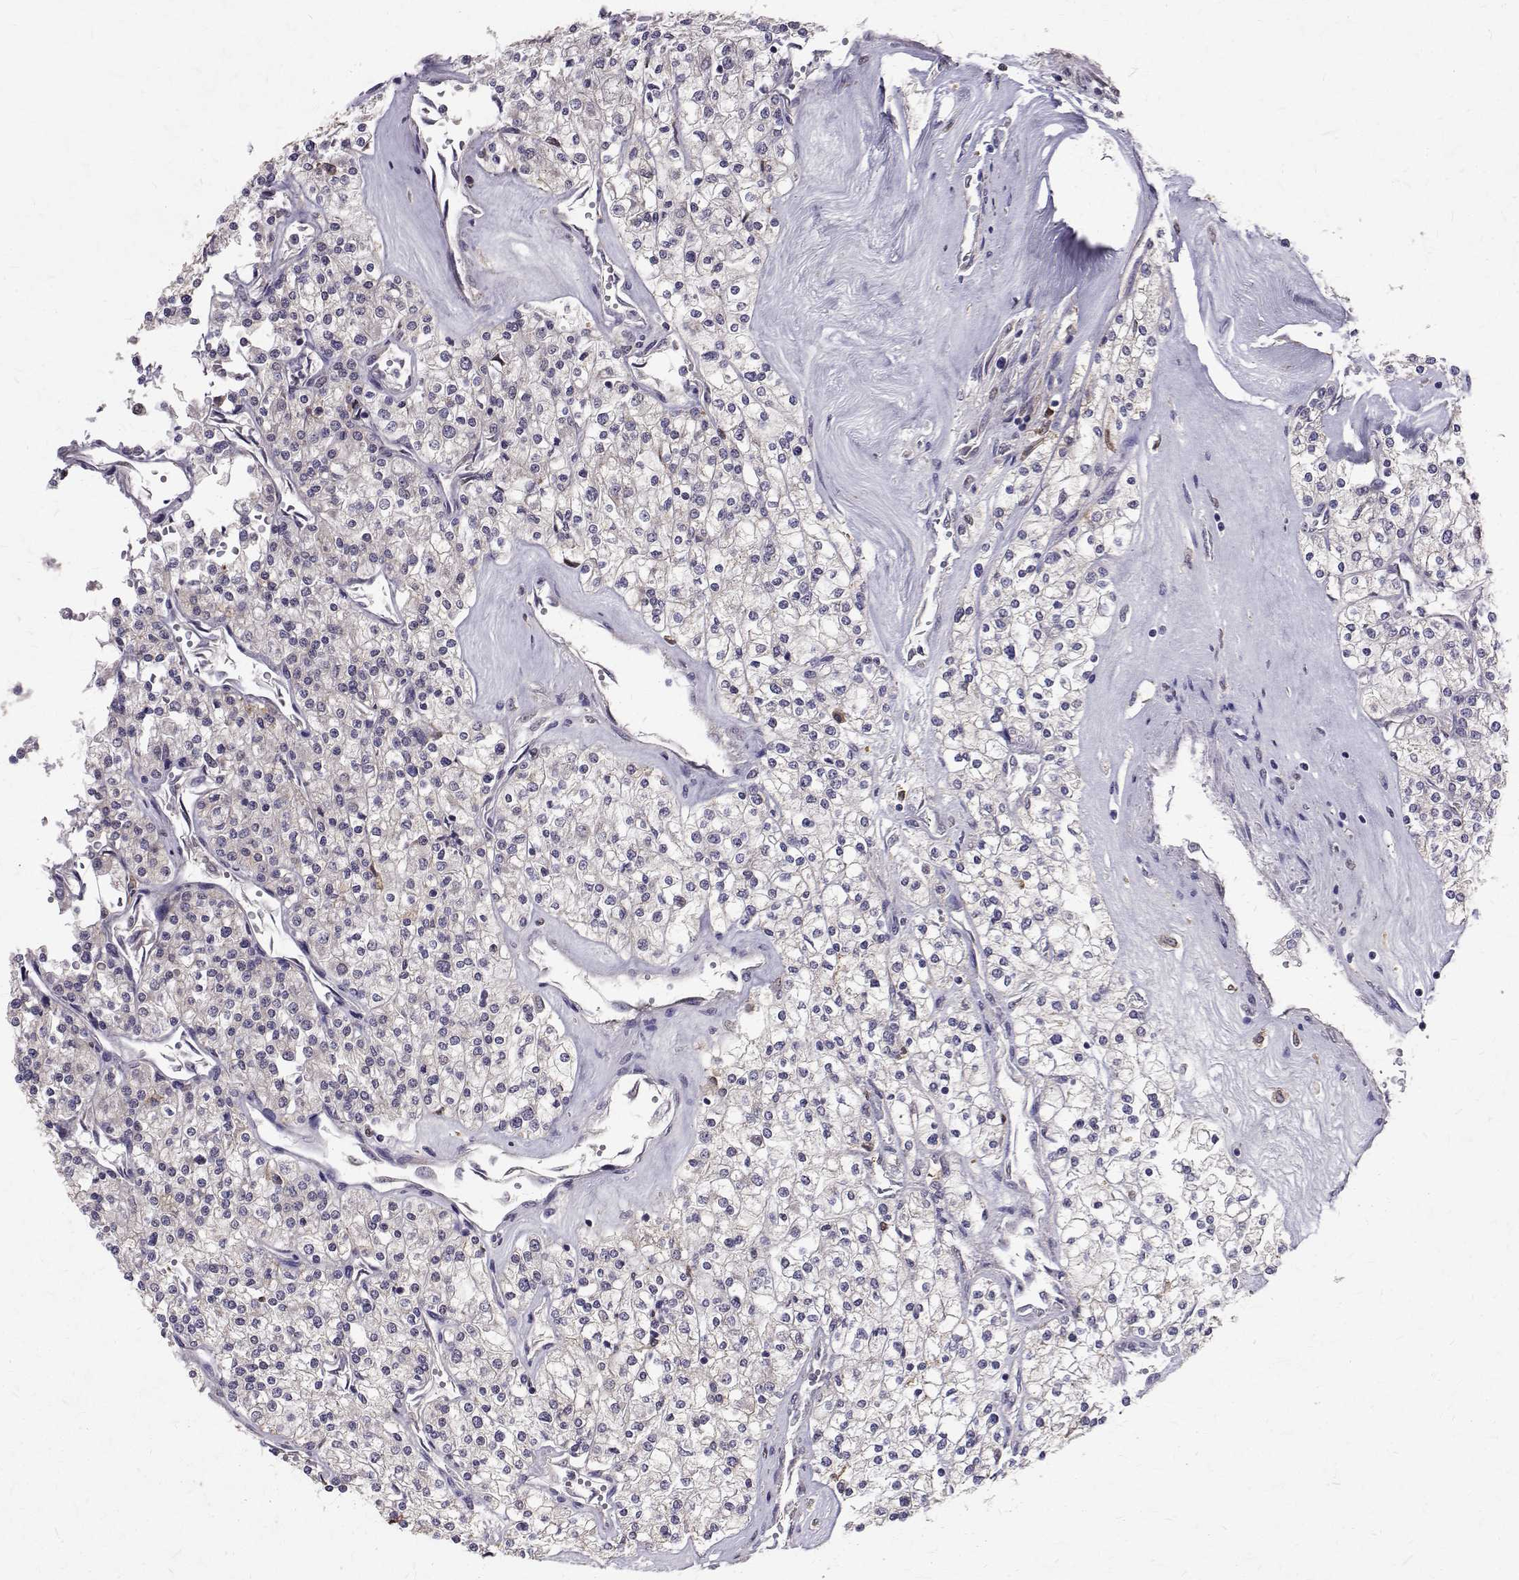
{"staining": {"intensity": "negative", "quantity": "none", "location": "none"}, "tissue": "renal cancer", "cell_type": "Tumor cells", "image_type": "cancer", "snomed": [{"axis": "morphology", "description": "Adenocarcinoma, NOS"}, {"axis": "topography", "description": "Kidney"}], "caption": "DAB (3,3'-diaminobenzidine) immunohistochemical staining of adenocarcinoma (renal) reveals no significant positivity in tumor cells.", "gene": "FARSB", "patient": {"sex": "male", "age": 80}}